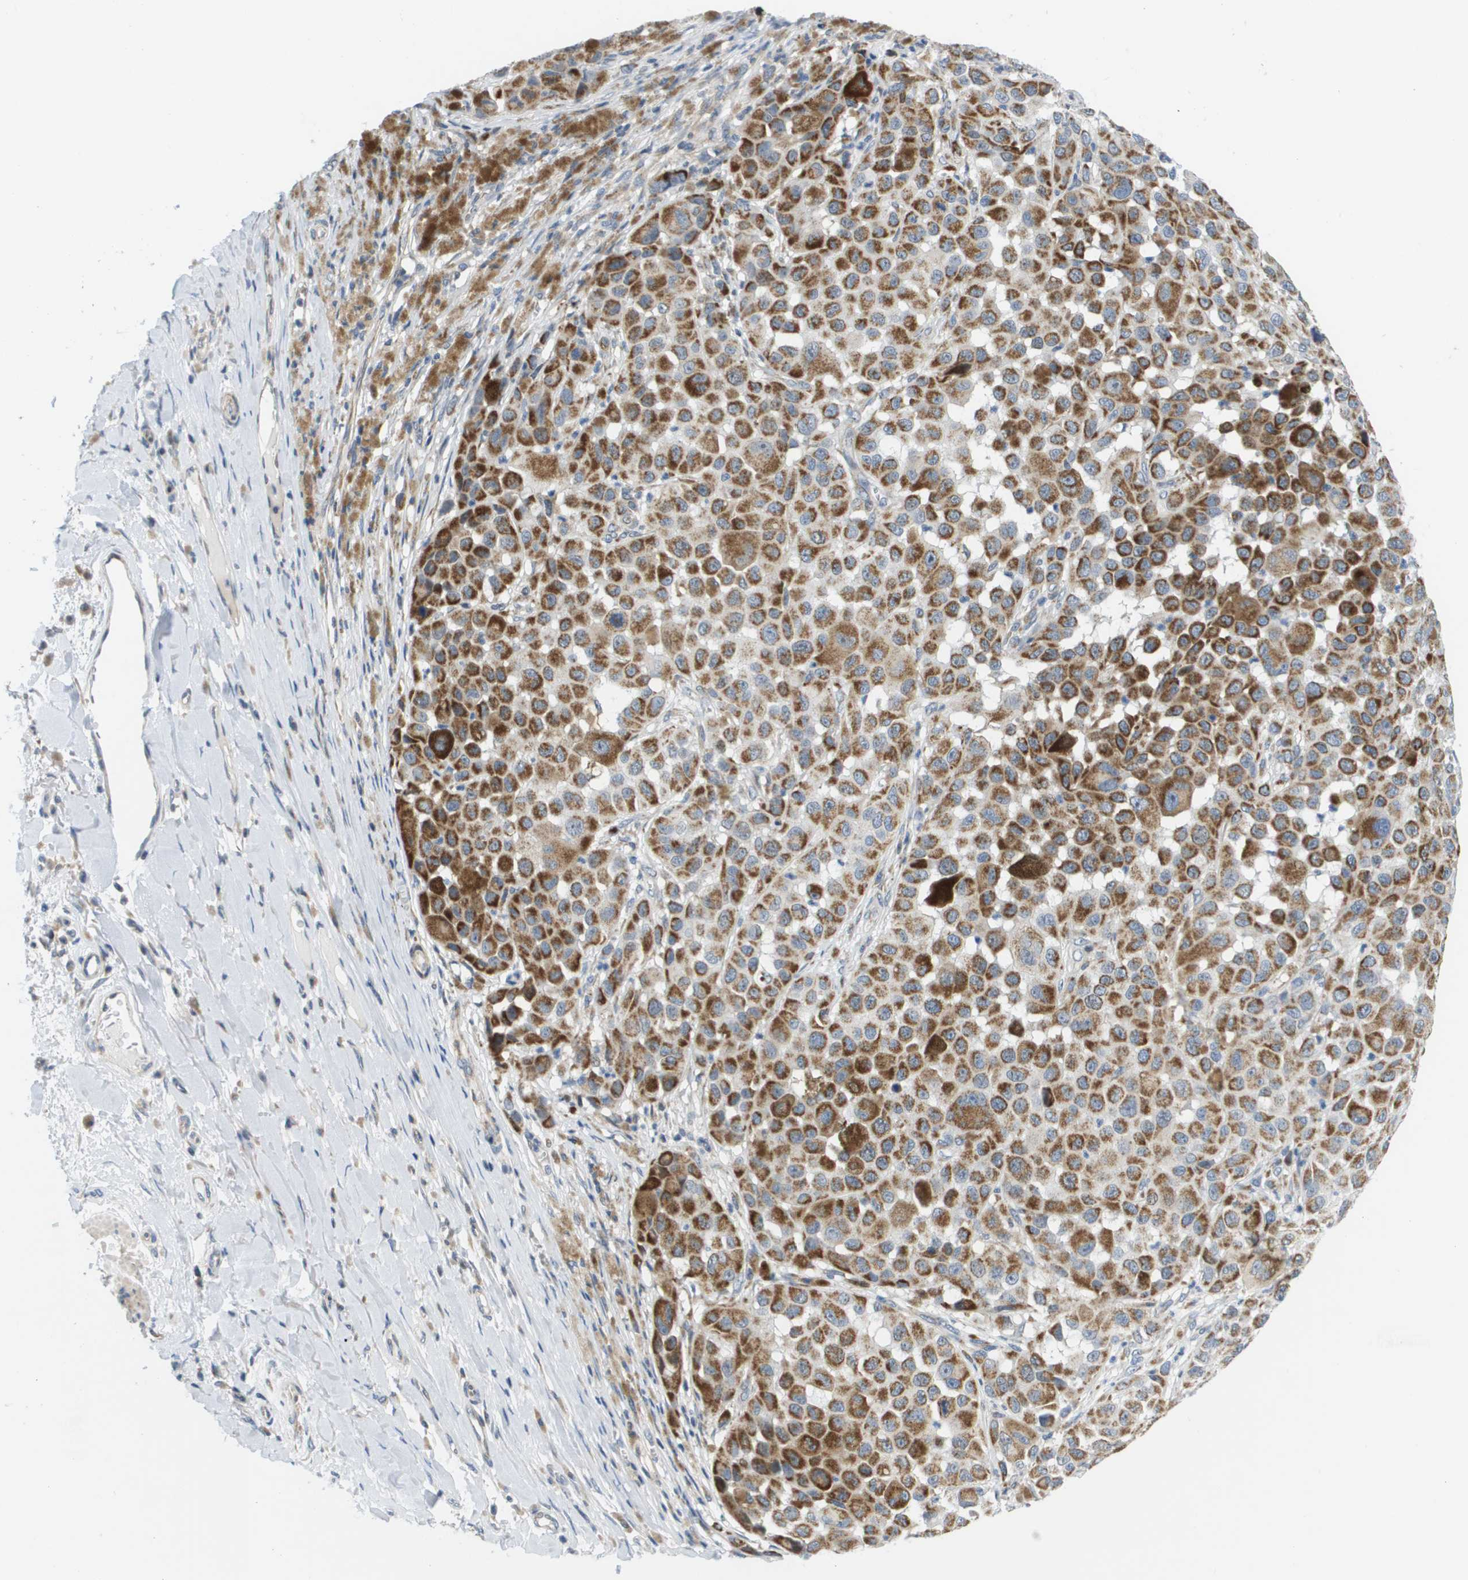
{"staining": {"intensity": "moderate", "quantity": ">75%", "location": "cytoplasmic/membranous"}, "tissue": "melanoma", "cell_type": "Tumor cells", "image_type": "cancer", "snomed": [{"axis": "morphology", "description": "Malignant melanoma, NOS"}, {"axis": "topography", "description": "Skin"}], "caption": "Immunohistochemistry (DAB) staining of human malignant melanoma reveals moderate cytoplasmic/membranous protein staining in approximately >75% of tumor cells.", "gene": "KRT23", "patient": {"sex": "male", "age": 96}}